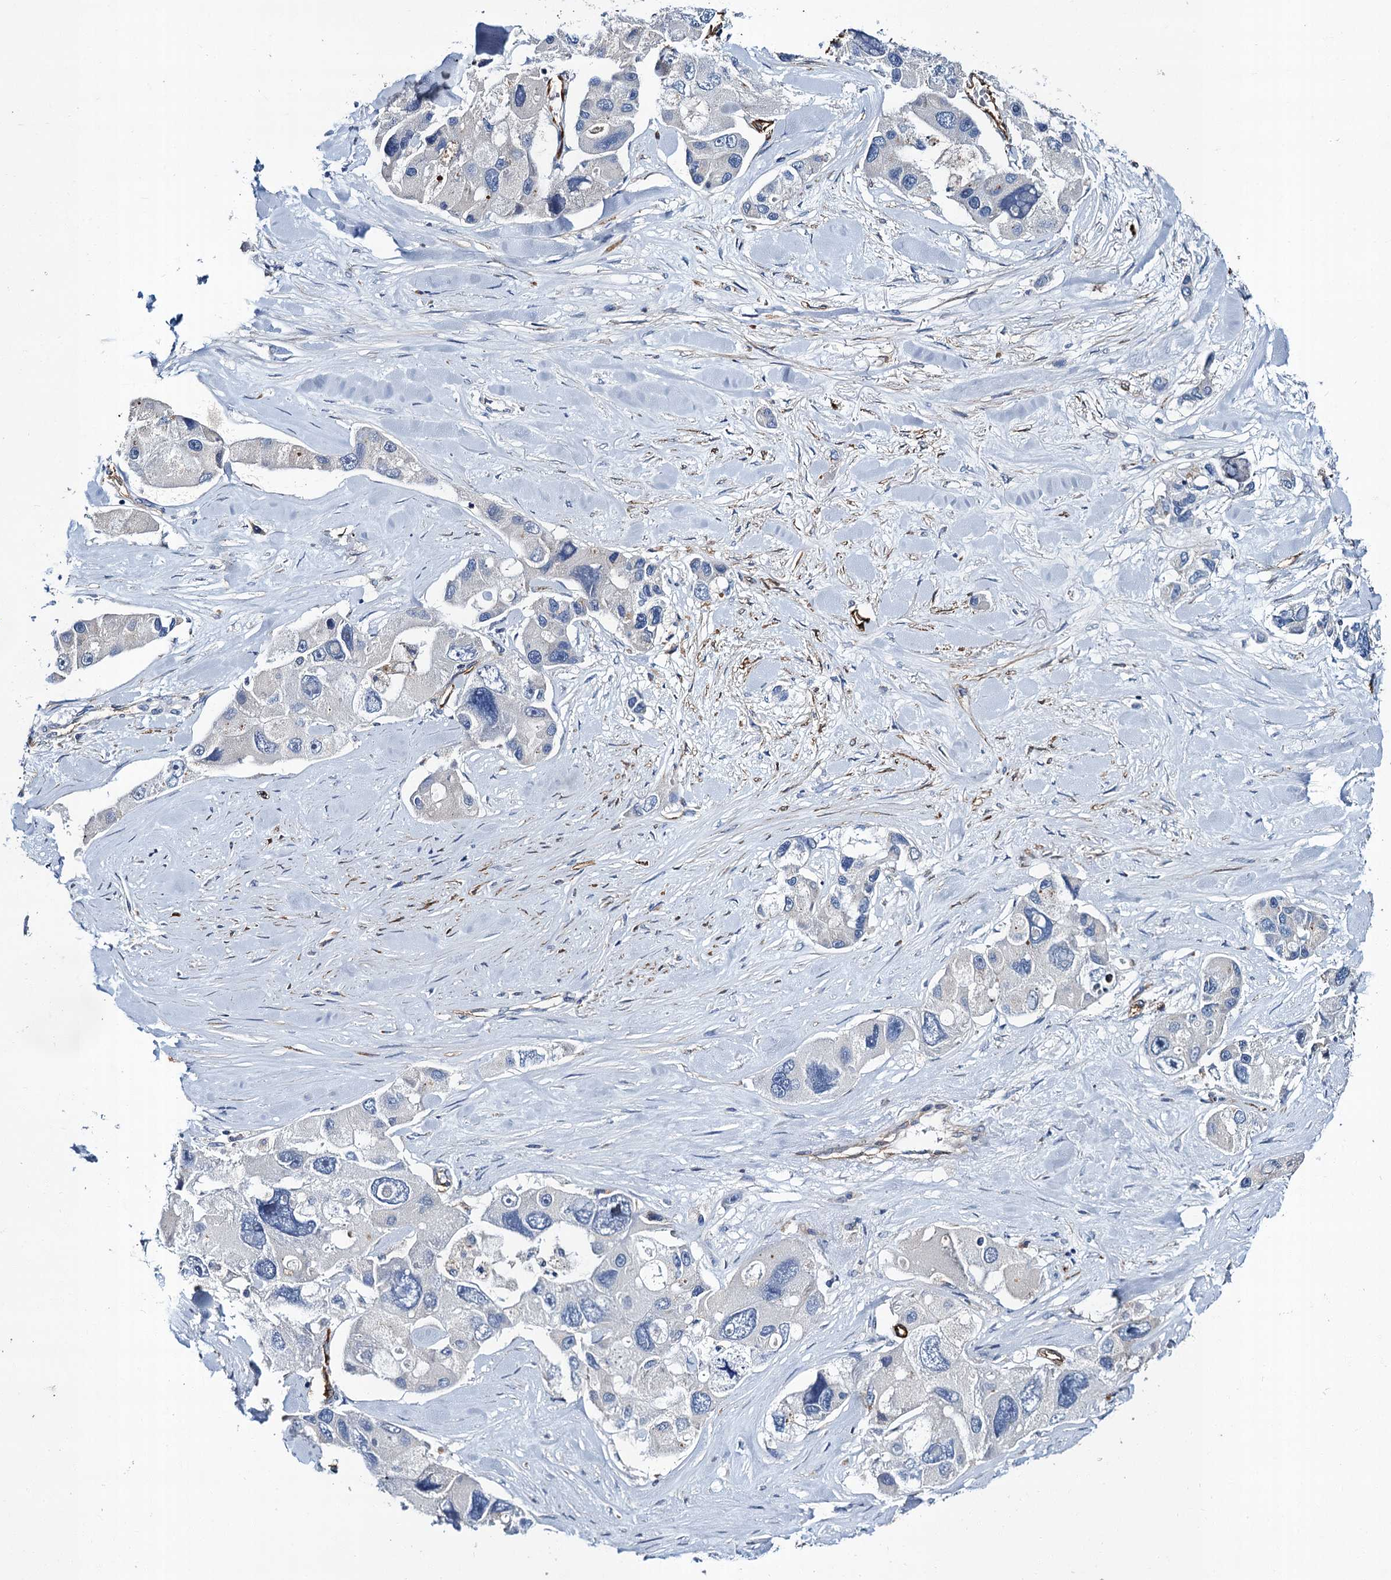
{"staining": {"intensity": "negative", "quantity": "none", "location": "none"}, "tissue": "lung cancer", "cell_type": "Tumor cells", "image_type": "cancer", "snomed": [{"axis": "morphology", "description": "Adenocarcinoma, NOS"}, {"axis": "topography", "description": "Lung"}], "caption": "Immunohistochemistry (IHC) of adenocarcinoma (lung) displays no expression in tumor cells. (IHC, brightfield microscopy, high magnification).", "gene": "CACNA1C", "patient": {"sex": "female", "age": 54}}